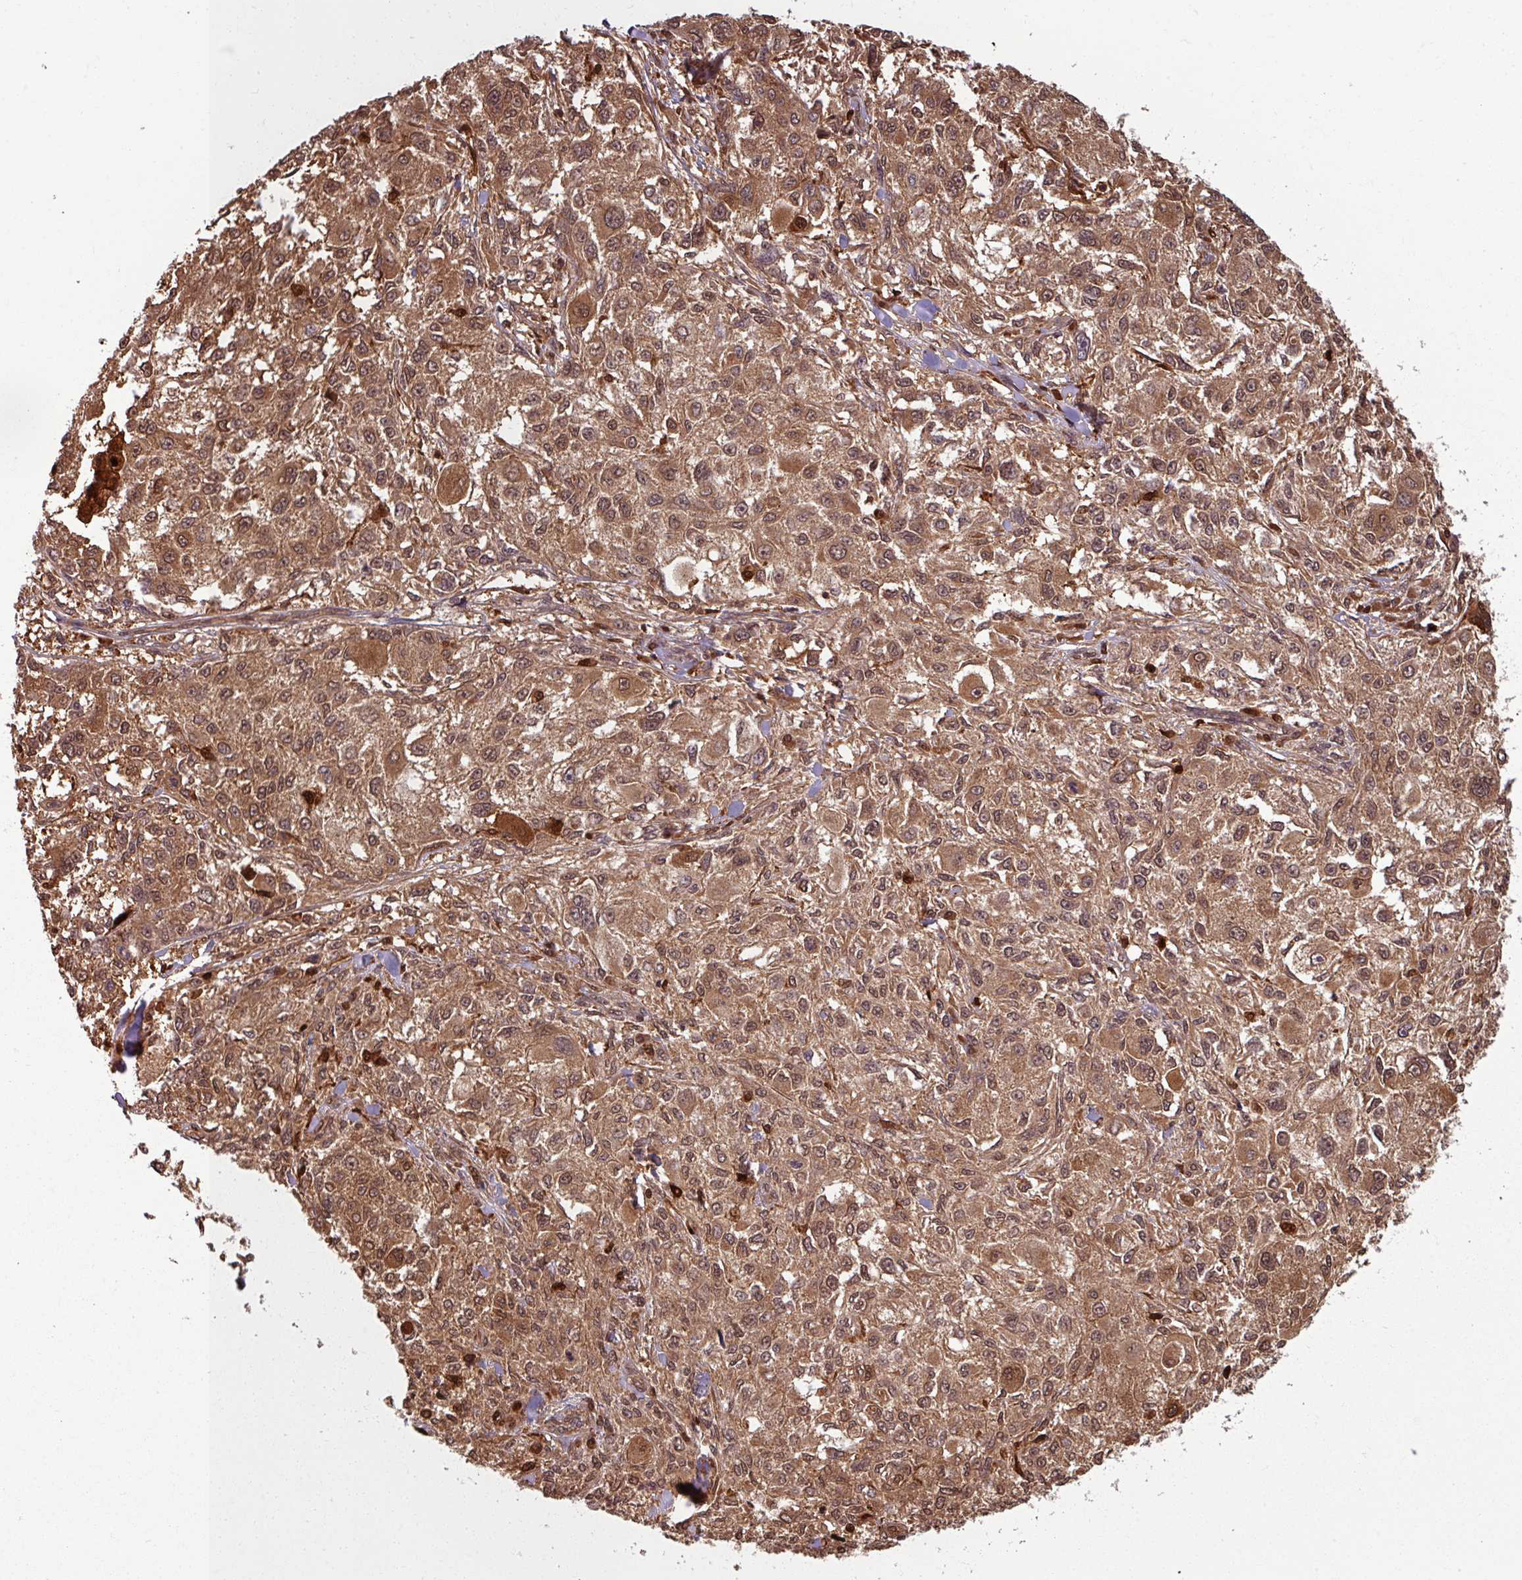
{"staining": {"intensity": "moderate", "quantity": ">75%", "location": "cytoplasmic/membranous,nuclear"}, "tissue": "melanoma", "cell_type": "Tumor cells", "image_type": "cancer", "snomed": [{"axis": "morphology", "description": "Necrosis, NOS"}, {"axis": "morphology", "description": "Malignant melanoma, NOS"}, {"axis": "topography", "description": "Skin"}], "caption": "Tumor cells exhibit medium levels of moderate cytoplasmic/membranous and nuclear positivity in approximately >75% of cells in human melanoma. The staining was performed using DAB to visualize the protein expression in brown, while the nuclei were stained in blue with hematoxylin (Magnification: 20x).", "gene": "KCTD11", "patient": {"sex": "female", "age": 87}}